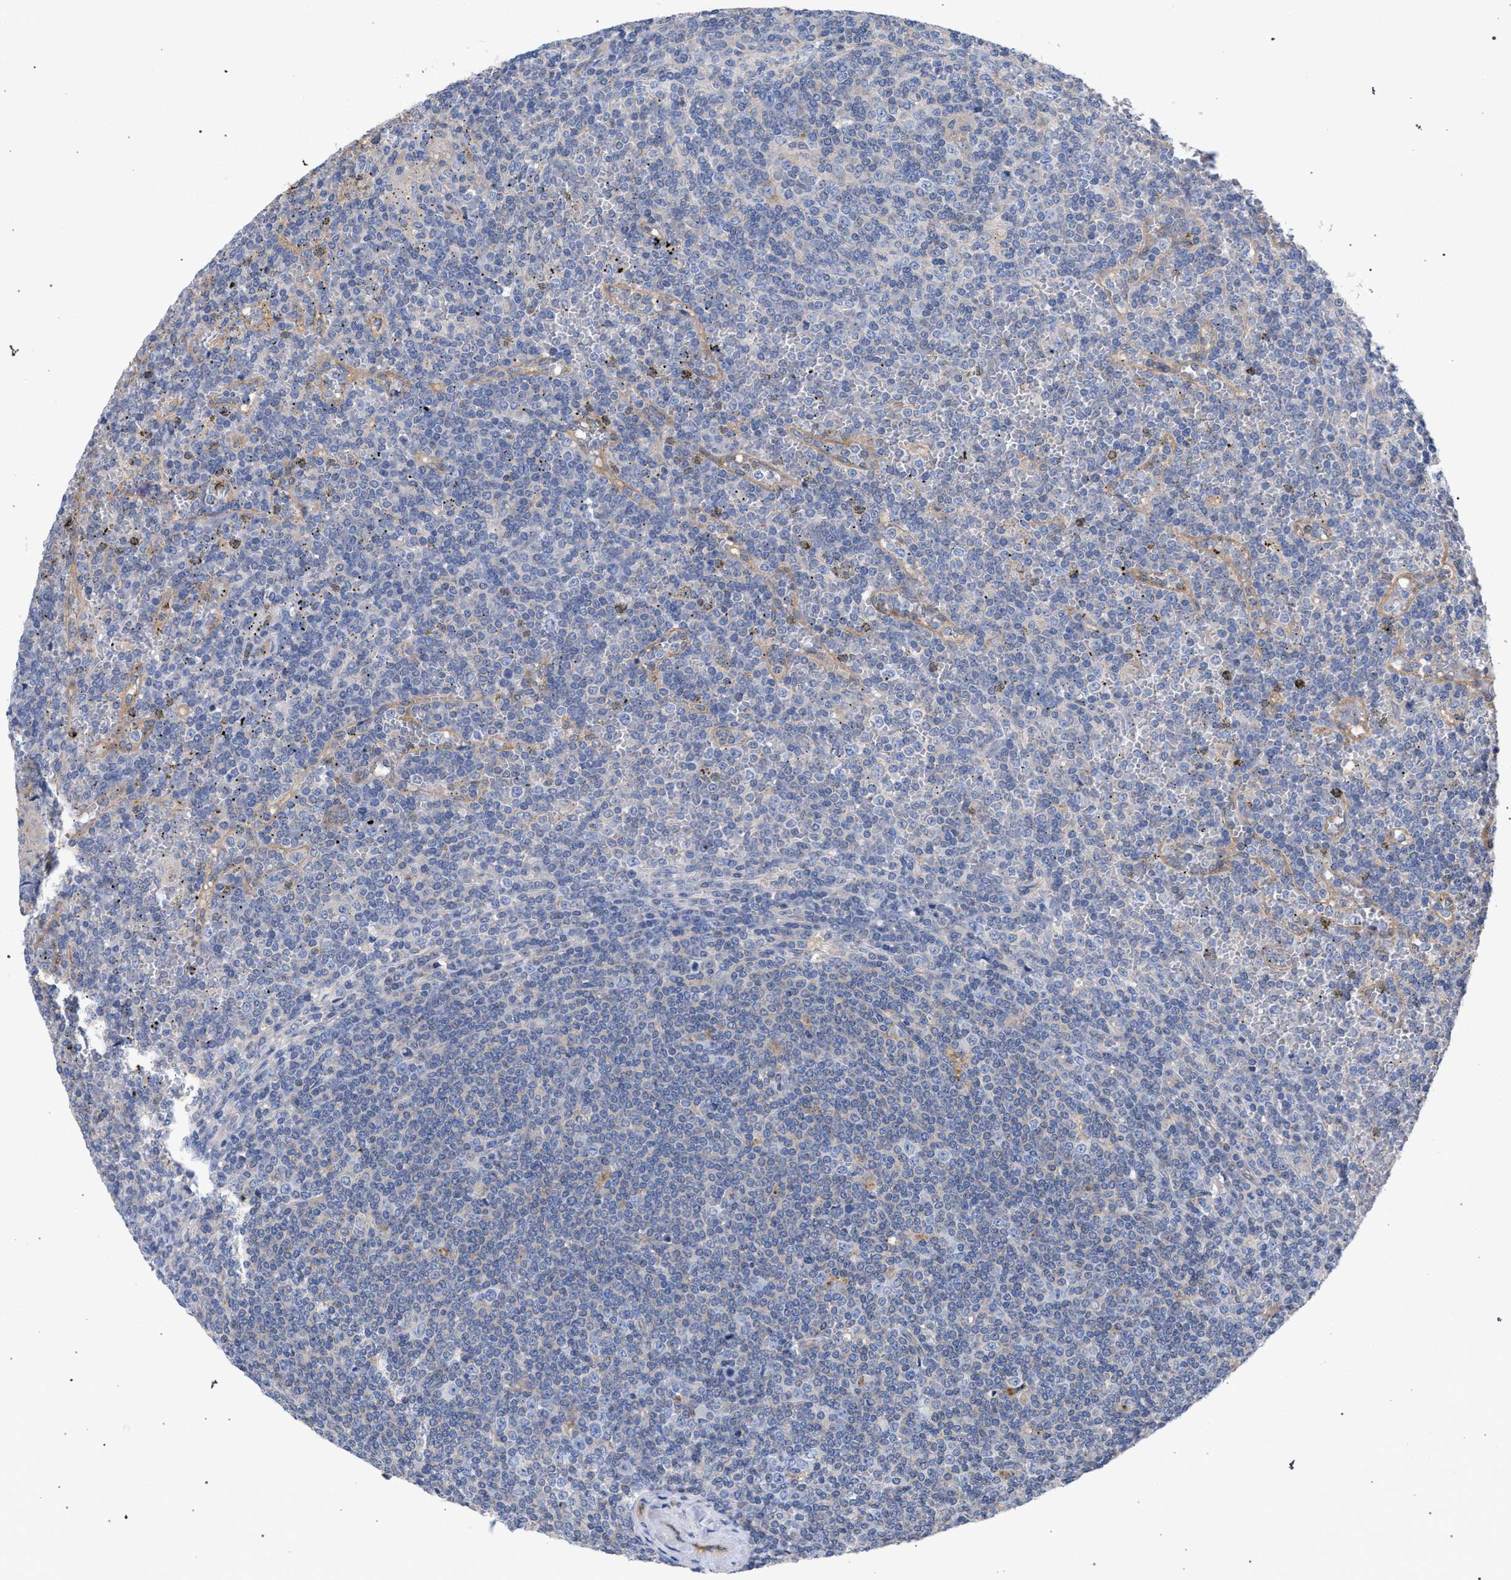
{"staining": {"intensity": "negative", "quantity": "none", "location": "none"}, "tissue": "lymphoma", "cell_type": "Tumor cells", "image_type": "cancer", "snomed": [{"axis": "morphology", "description": "Malignant lymphoma, non-Hodgkin's type, Low grade"}, {"axis": "topography", "description": "Spleen"}], "caption": "Lymphoma was stained to show a protein in brown. There is no significant staining in tumor cells.", "gene": "GMPR", "patient": {"sex": "female", "age": 19}}